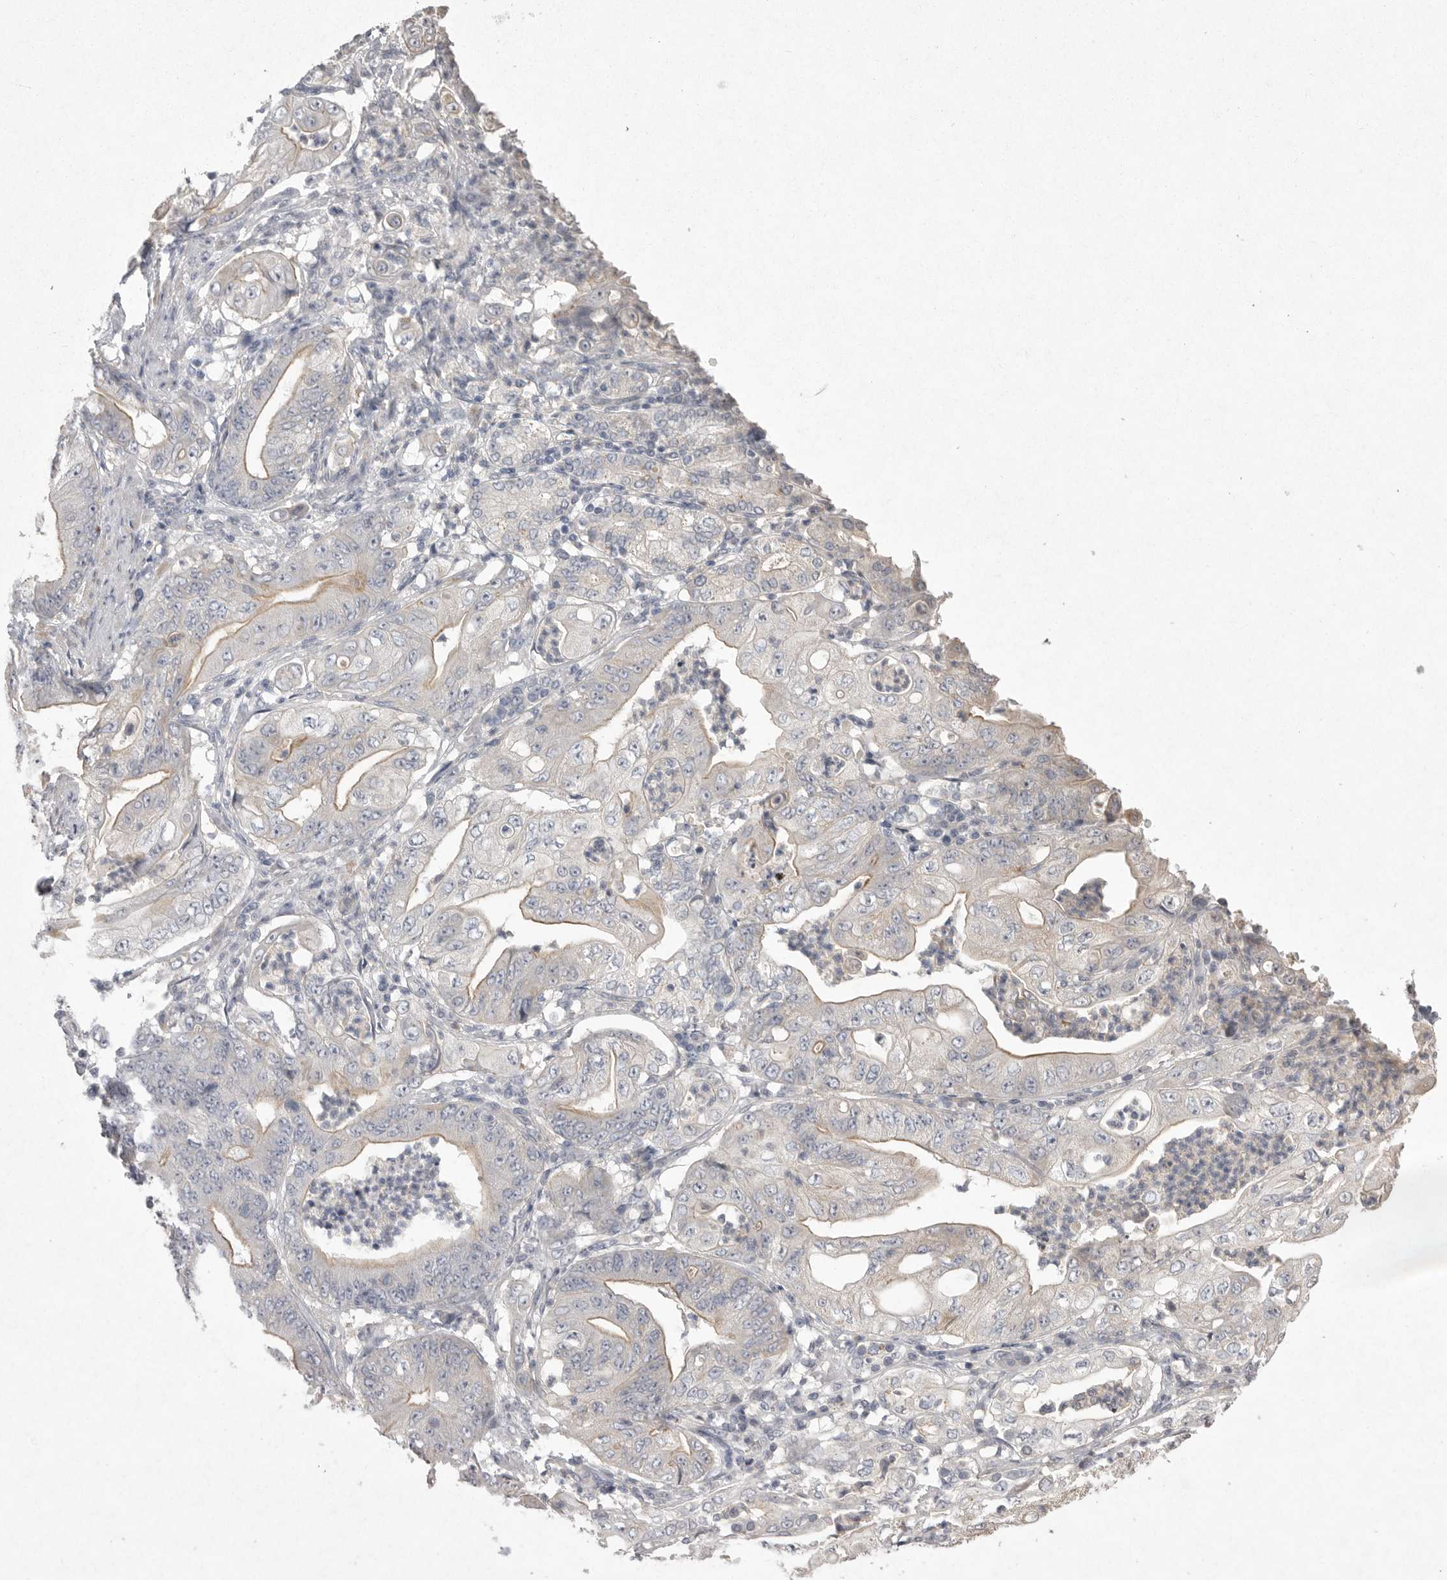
{"staining": {"intensity": "weak", "quantity": "<25%", "location": "cytoplasmic/membranous"}, "tissue": "stomach cancer", "cell_type": "Tumor cells", "image_type": "cancer", "snomed": [{"axis": "morphology", "description": "Adenocarcinoma, NOS"}, {"axis": "topography", "description": "Stomach"}], "caption": "IHC image of neoplastic tissue: stomach cancer stained with DAB (3,3'-diaminobenzidine) demonstrates no significant protein staining in tumor cells.", "gene": "VANGL2", "patient": {"sex": "female", "age": 73}}